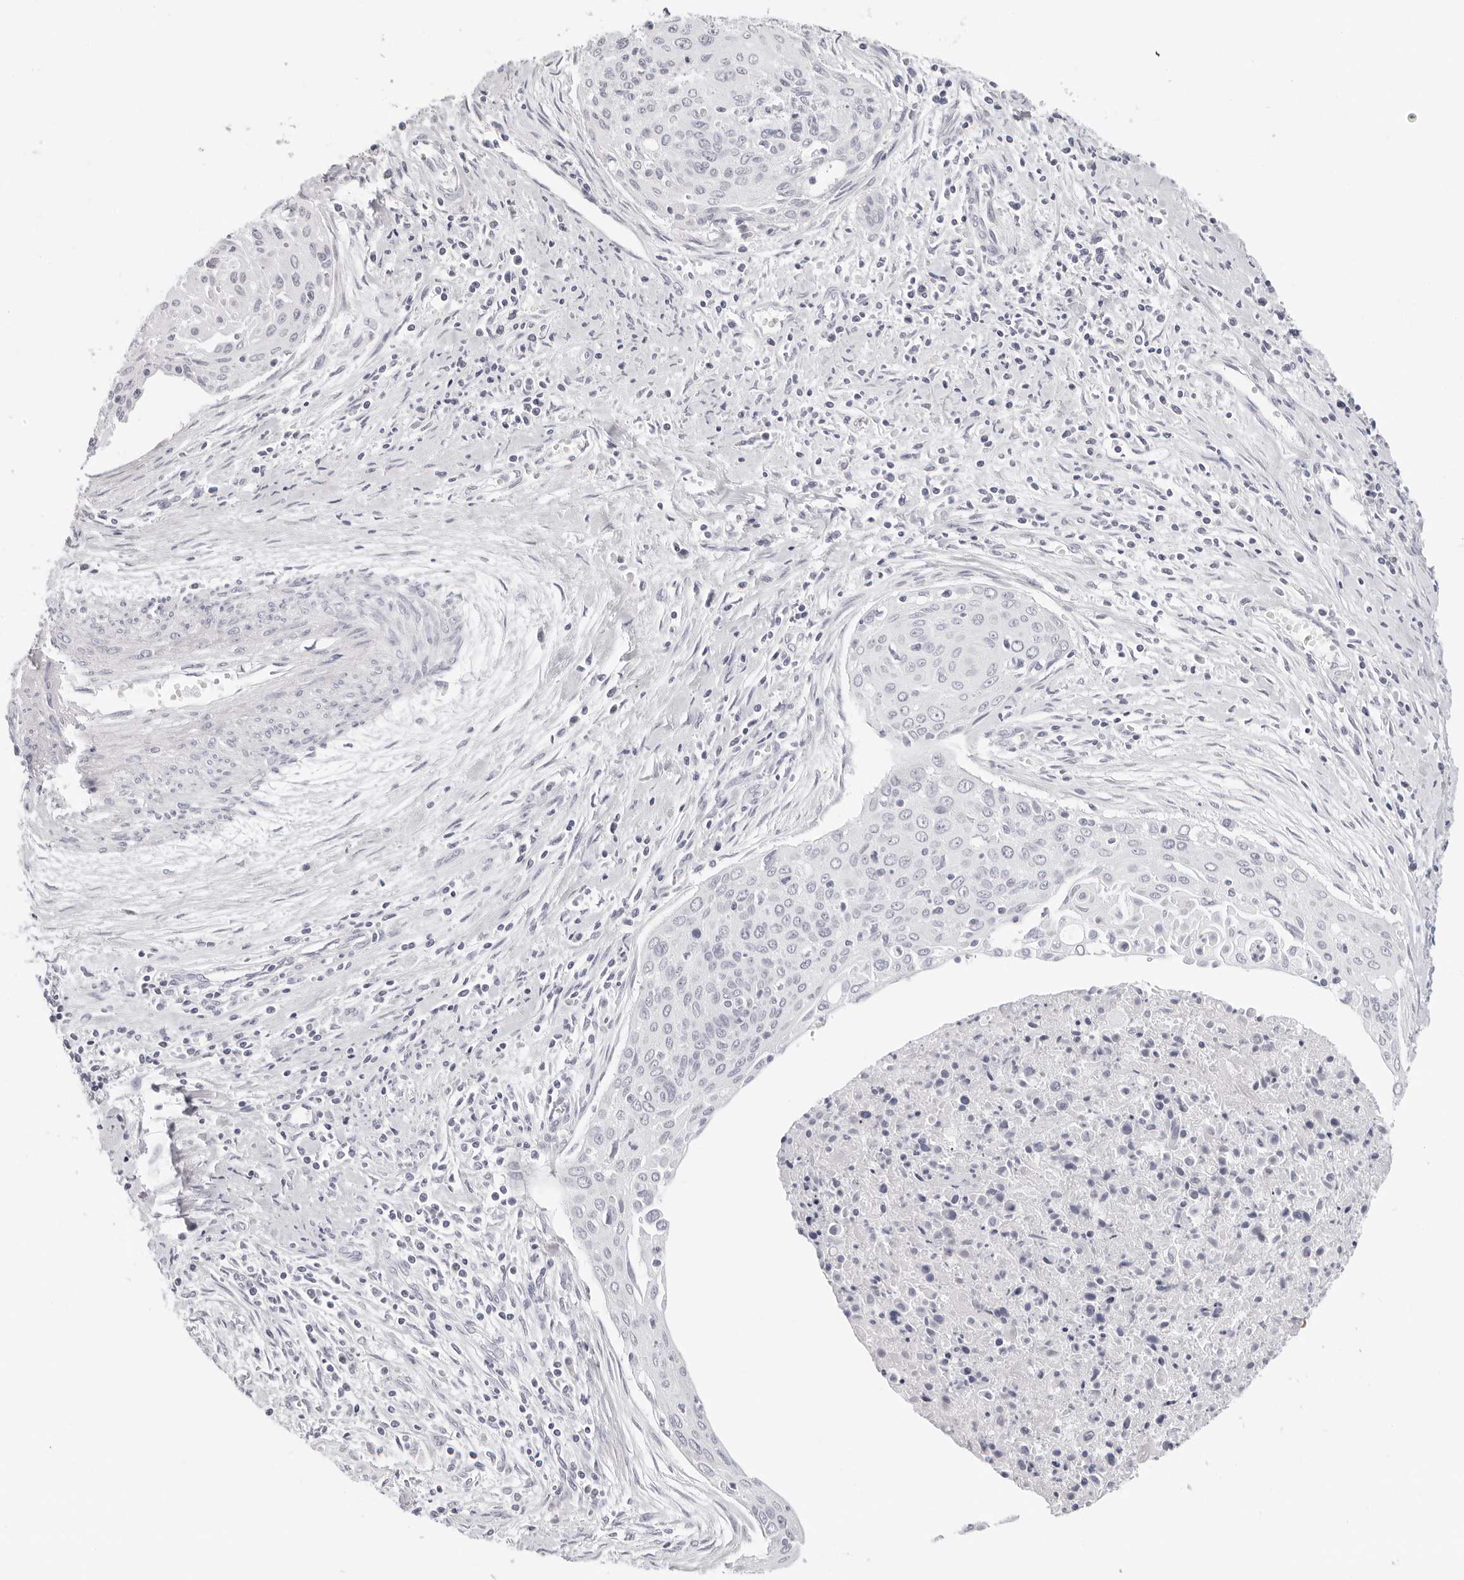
{"staining": {"intensity": "negative", "quantity": "none", "location": "none"}, "tissue": "cervical cancer", "cell_type": "Tumor cells", "image_type": "cancer", "snomed": [{"axis": "morphology", "description": "Squamous cell carcinoma, NOS"}, {"axis": "topography", "description": "Cervix"}], "caption": "This is an immunohistochemistry (IHC) photomicrograph of cervical cancer. There is no expression in tumor cells.", "gene": "EDN2", "patient": {"sex": "female", "age": 55}}